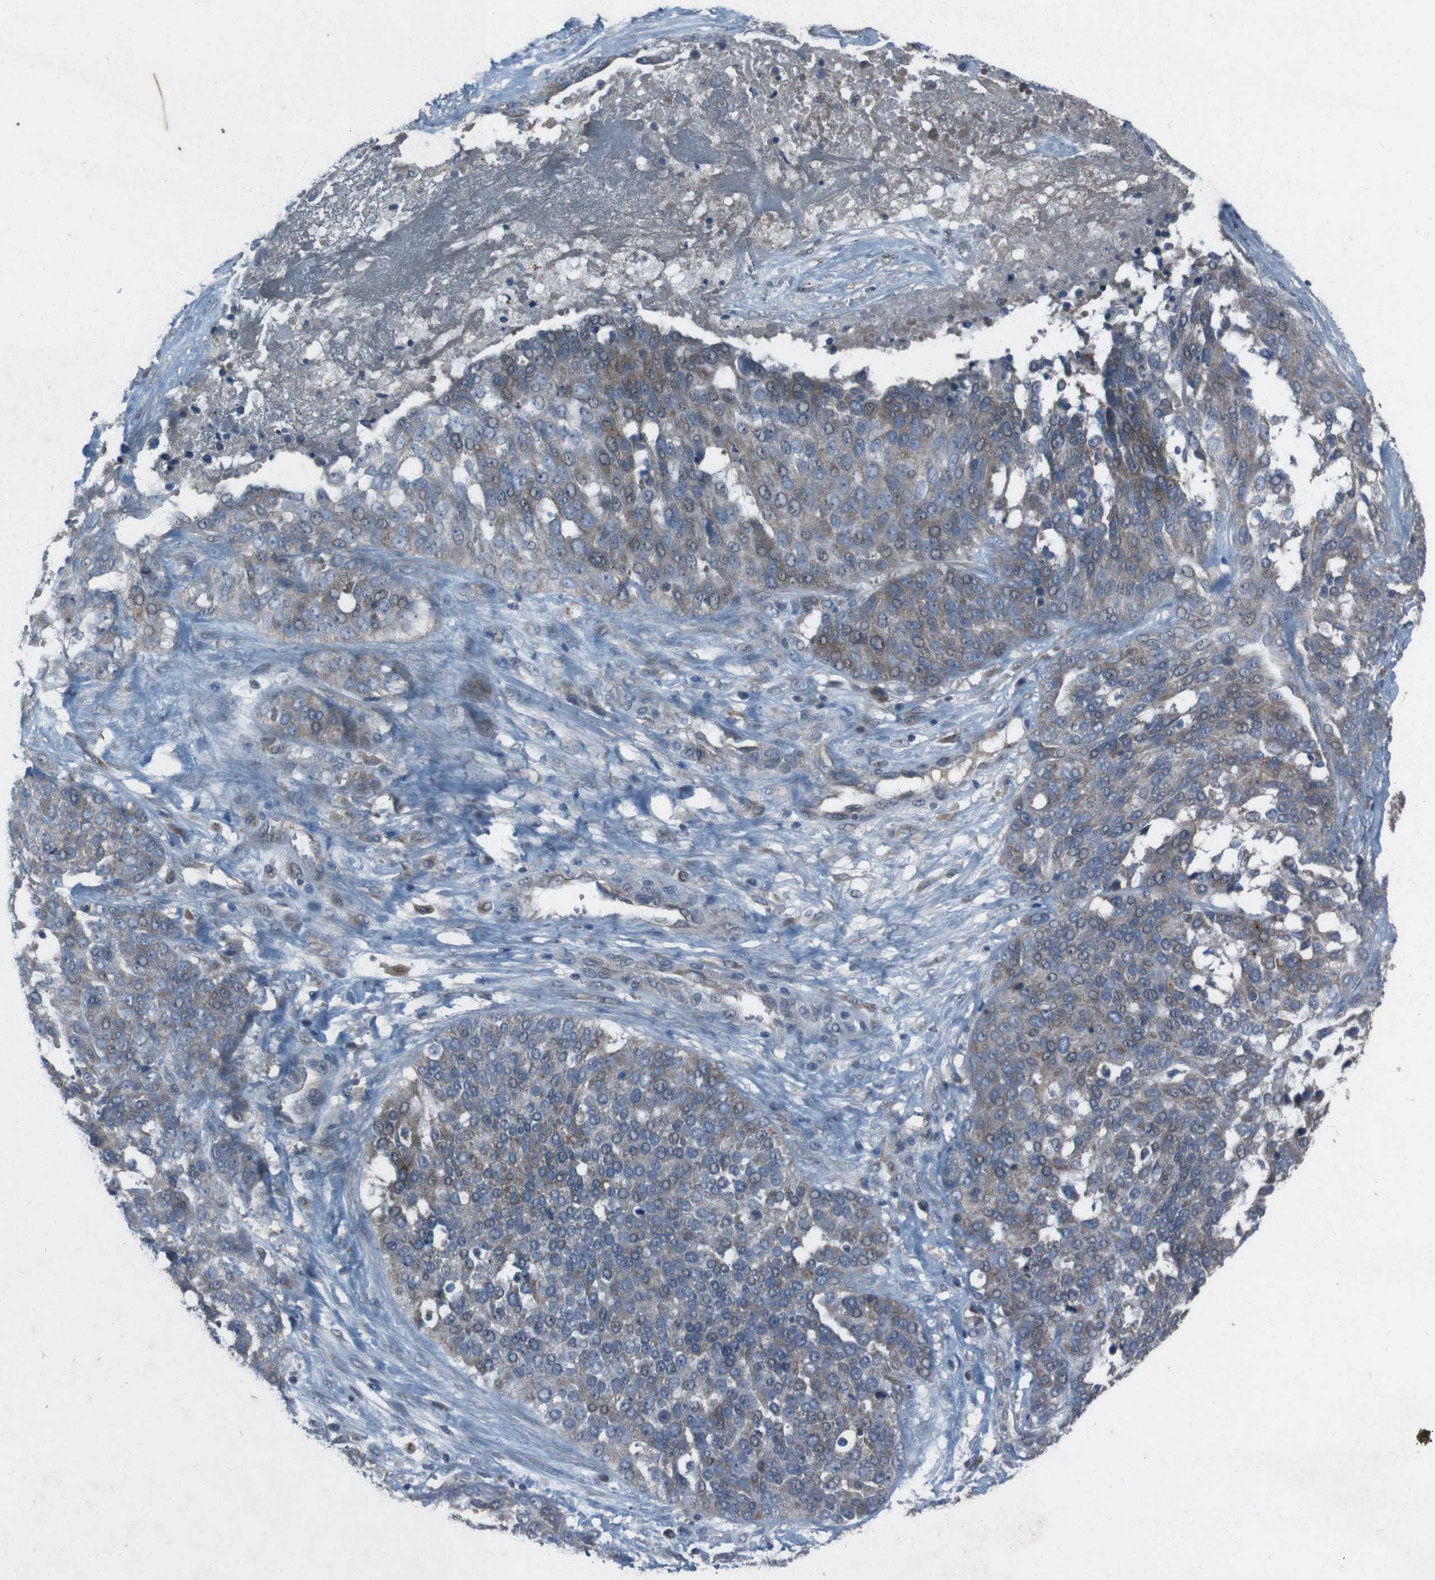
{"staining": {"intensity": "moderate", "quantity": ">75%", "location": "cytoplasmic/membranous"}, "tissue": "ovarian cancer", "cell_type": "Tumor cells", "image_type": "cancer", "snomed": [{"axis": "morphology", "description": "Cystadenocarcinoma, serous, NOS"}, {"axis": "topography", "description": "Ovary"}], "caption": "The micrograph reveals staining of ovarian serous cystadenocarcinoma, revealing moderate cytoplasmic/membranous protein expression (brown color) within tumor cells.", "gene": "EFNA5", "patient": {"sex": "female", "age": 44}}